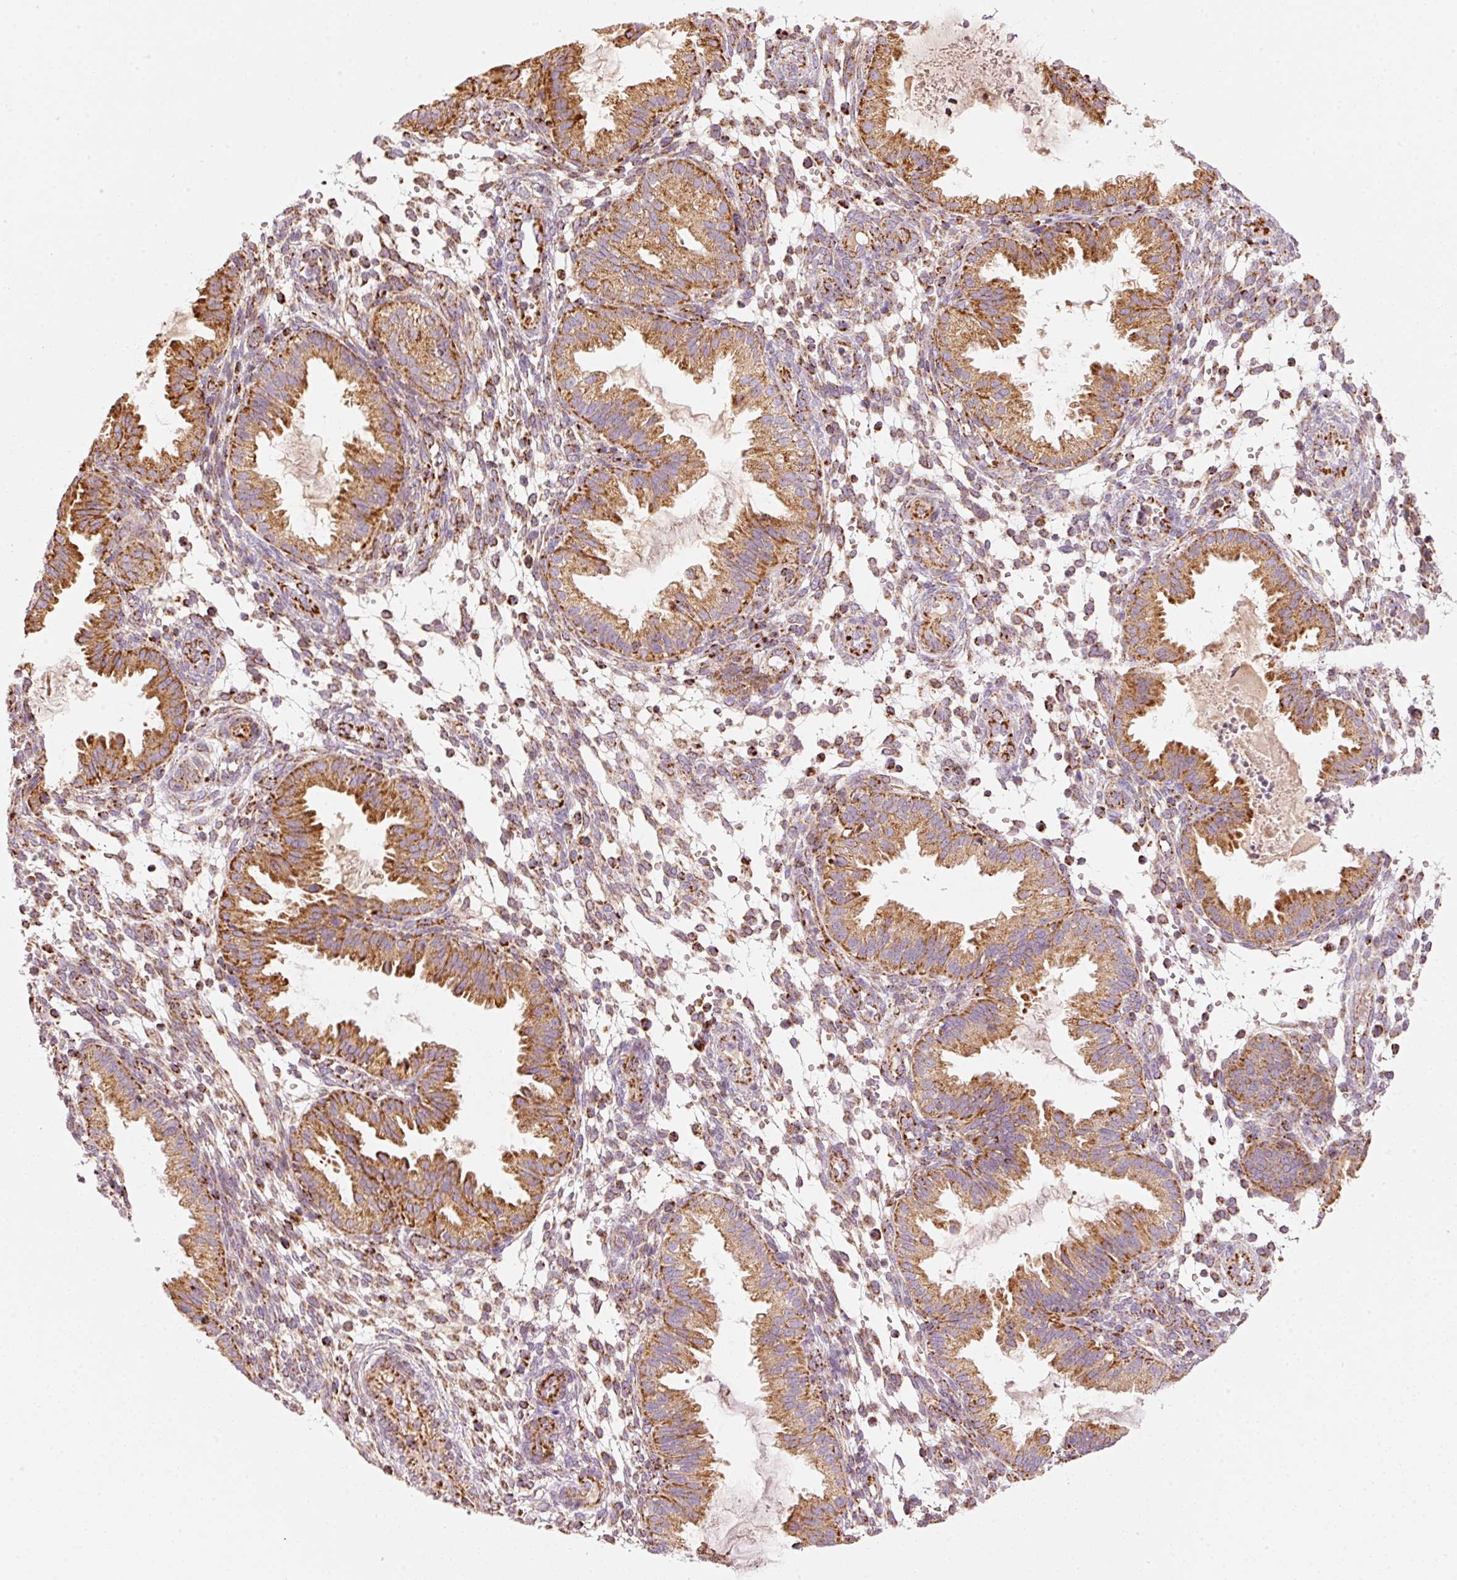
{"staining": {"intensity": "moderate", "quantity": "25%-75%", "location": "cytoplasmic/membranous"}, "tissue": "endometrium", "cell_type": "Cells in endometrial stroma", "image_type": "normal", "snomed": [{"axis": "morphology", "description": "Normal tissue, NOS"}, {"axis": "topography", "description": "Endometrium"}], "caption": "Immunohistochemistry (IHC) staining of benign endometrium, which exhibits medium levels of moderate cytoplasmic/membranous positivity in approximately 25%-75% of cells in endometrial stroma indicating moderate cytoplasmic/membranous protein staining. The staining was performed using DAB (3,3'-diaminobenzidine) (brown) for protein detection and nuclei were counterstained in hematoxylin (blue).", "gene": "C17orf98", "patient": {"sex": "female", "age": 33}}